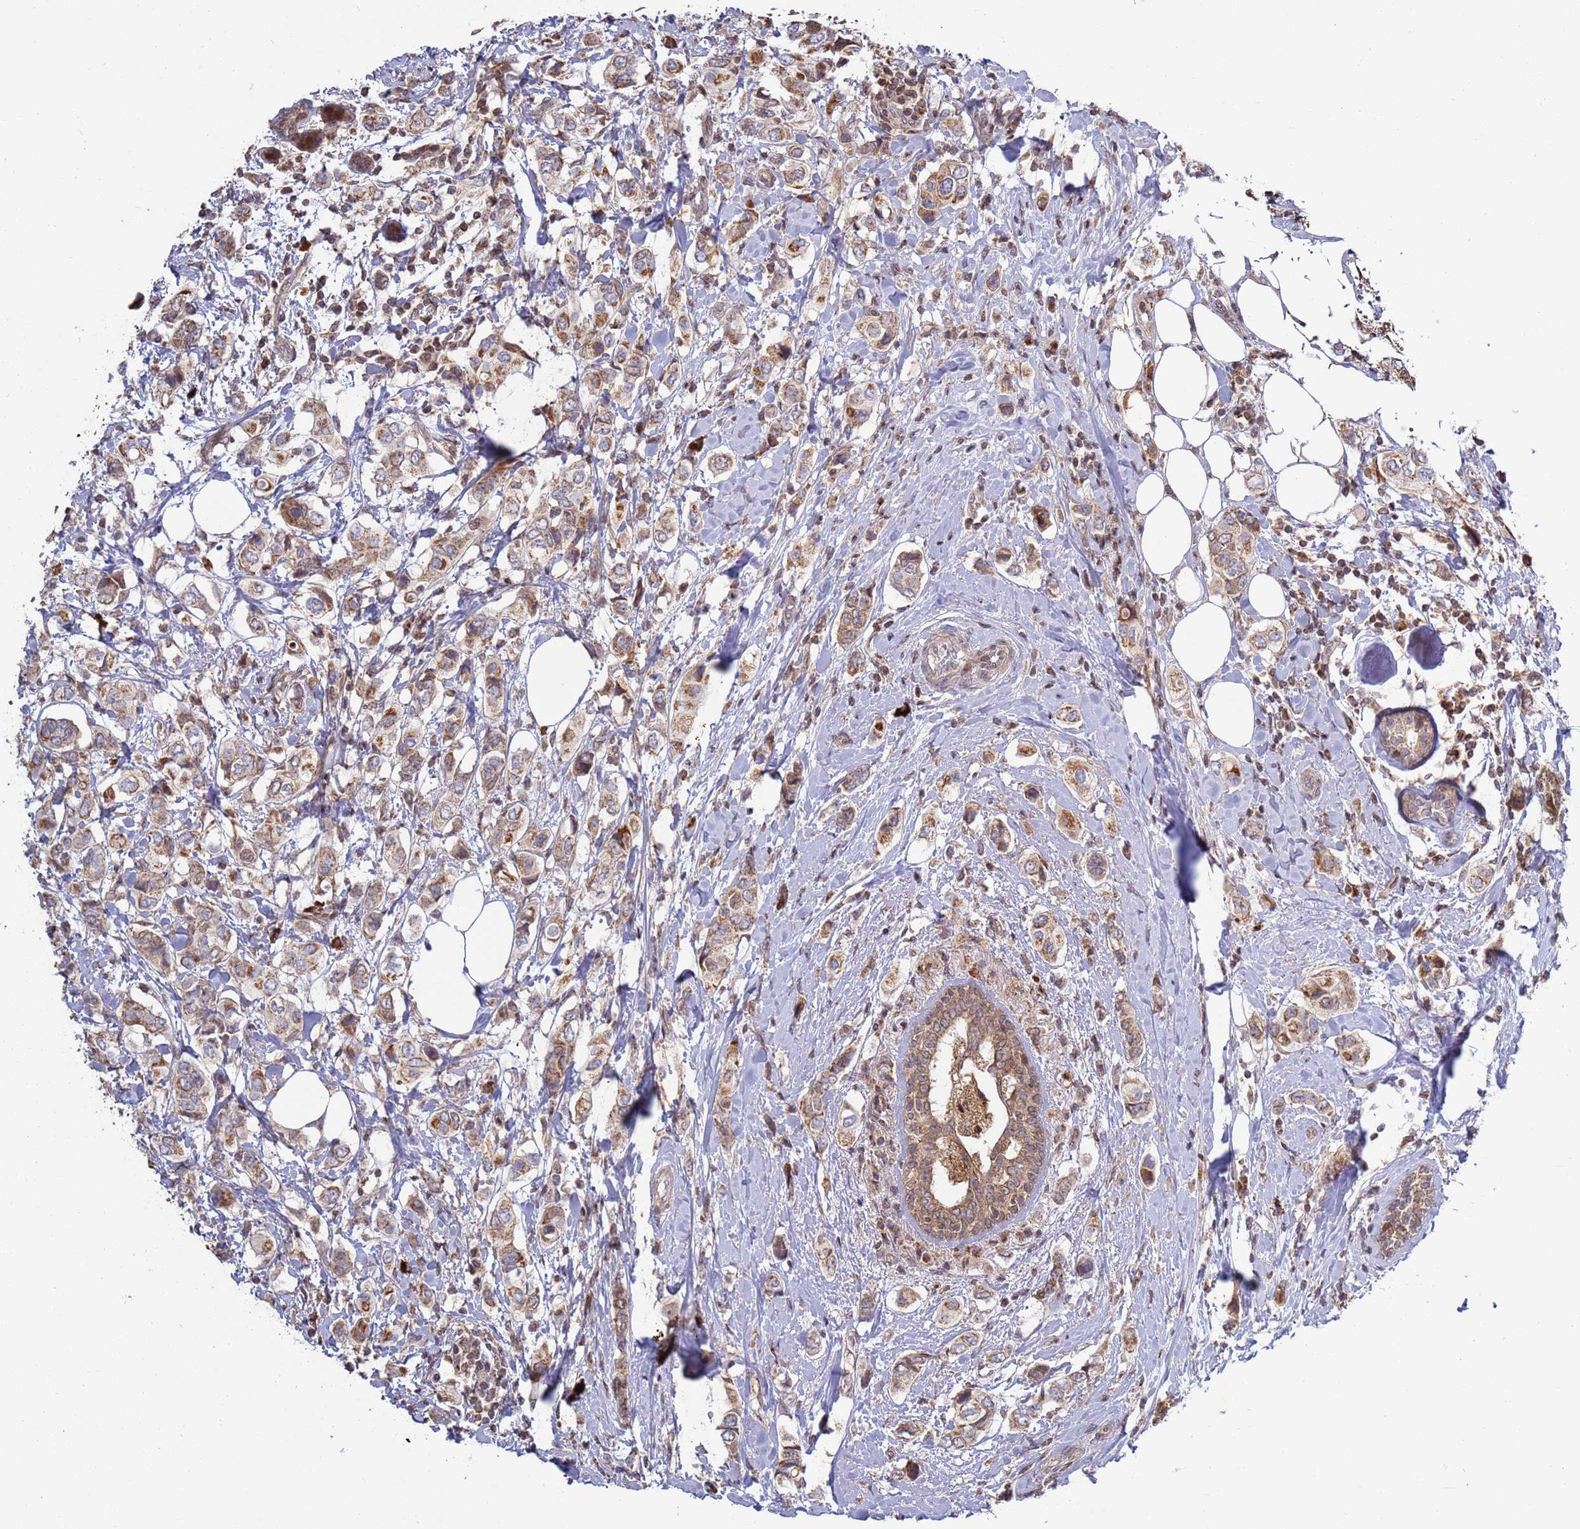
{"staining": {"intensity": "weak", "quantity": ">75%", "location": "cytoplasmic/membranous"}, "tissue": "breast cancer", "cell_type": "Tumor cells", "image_type": "cancer", "snomed": [{"axis": "morphology", "description": "Lobular carcinoma"}, {"axis": "topography", "description": "Breast"}], "caption": "A brown stain shows weak cytoplasmic/membranous positivity of a protein in human breast cancer (lobular carcinoma) tumor cells.", "gene": "RCOR2", "patient": {"sex": "female", "age": 51}}